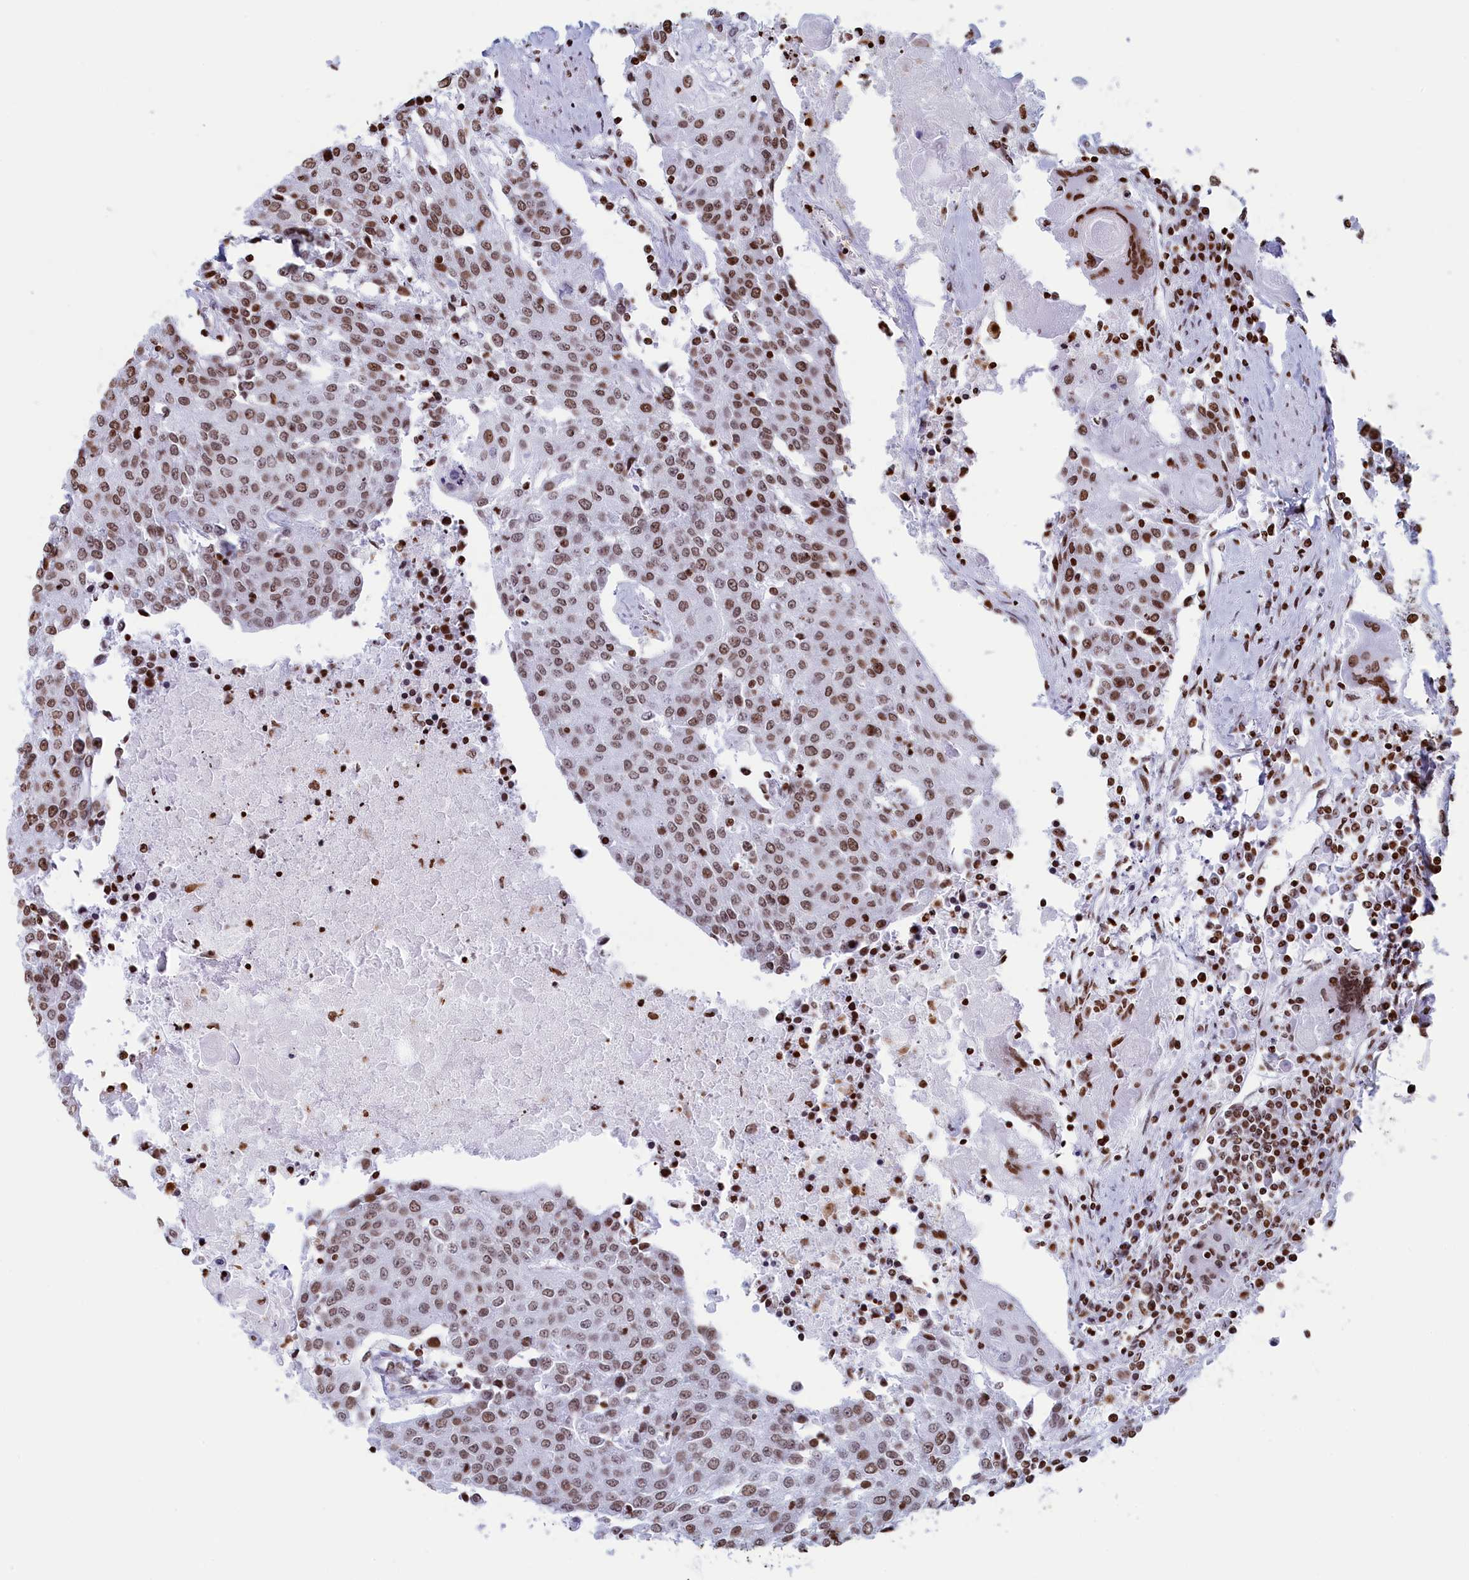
{"staining": {"intensity": "moderate", "quantity": ">75%", "location": "nuclear"}, "tissue": "urothelial cancer", "cell_type": "Tumor cells", "image_type": "cancer", "snomed": [{"axis": "morphology", "description": "Urothelial carcinoma, High grade"}, {"axis": "topography", "description": "Urinary bladder"}], "caption": "The histopathology image demonstrates staining of urothelial cancer, revealing moderate nuclear protein positivity (brown color) within tumor cells.", "gene": "APOBEC3A", "patient": {"sex": "female", "age": 85}}